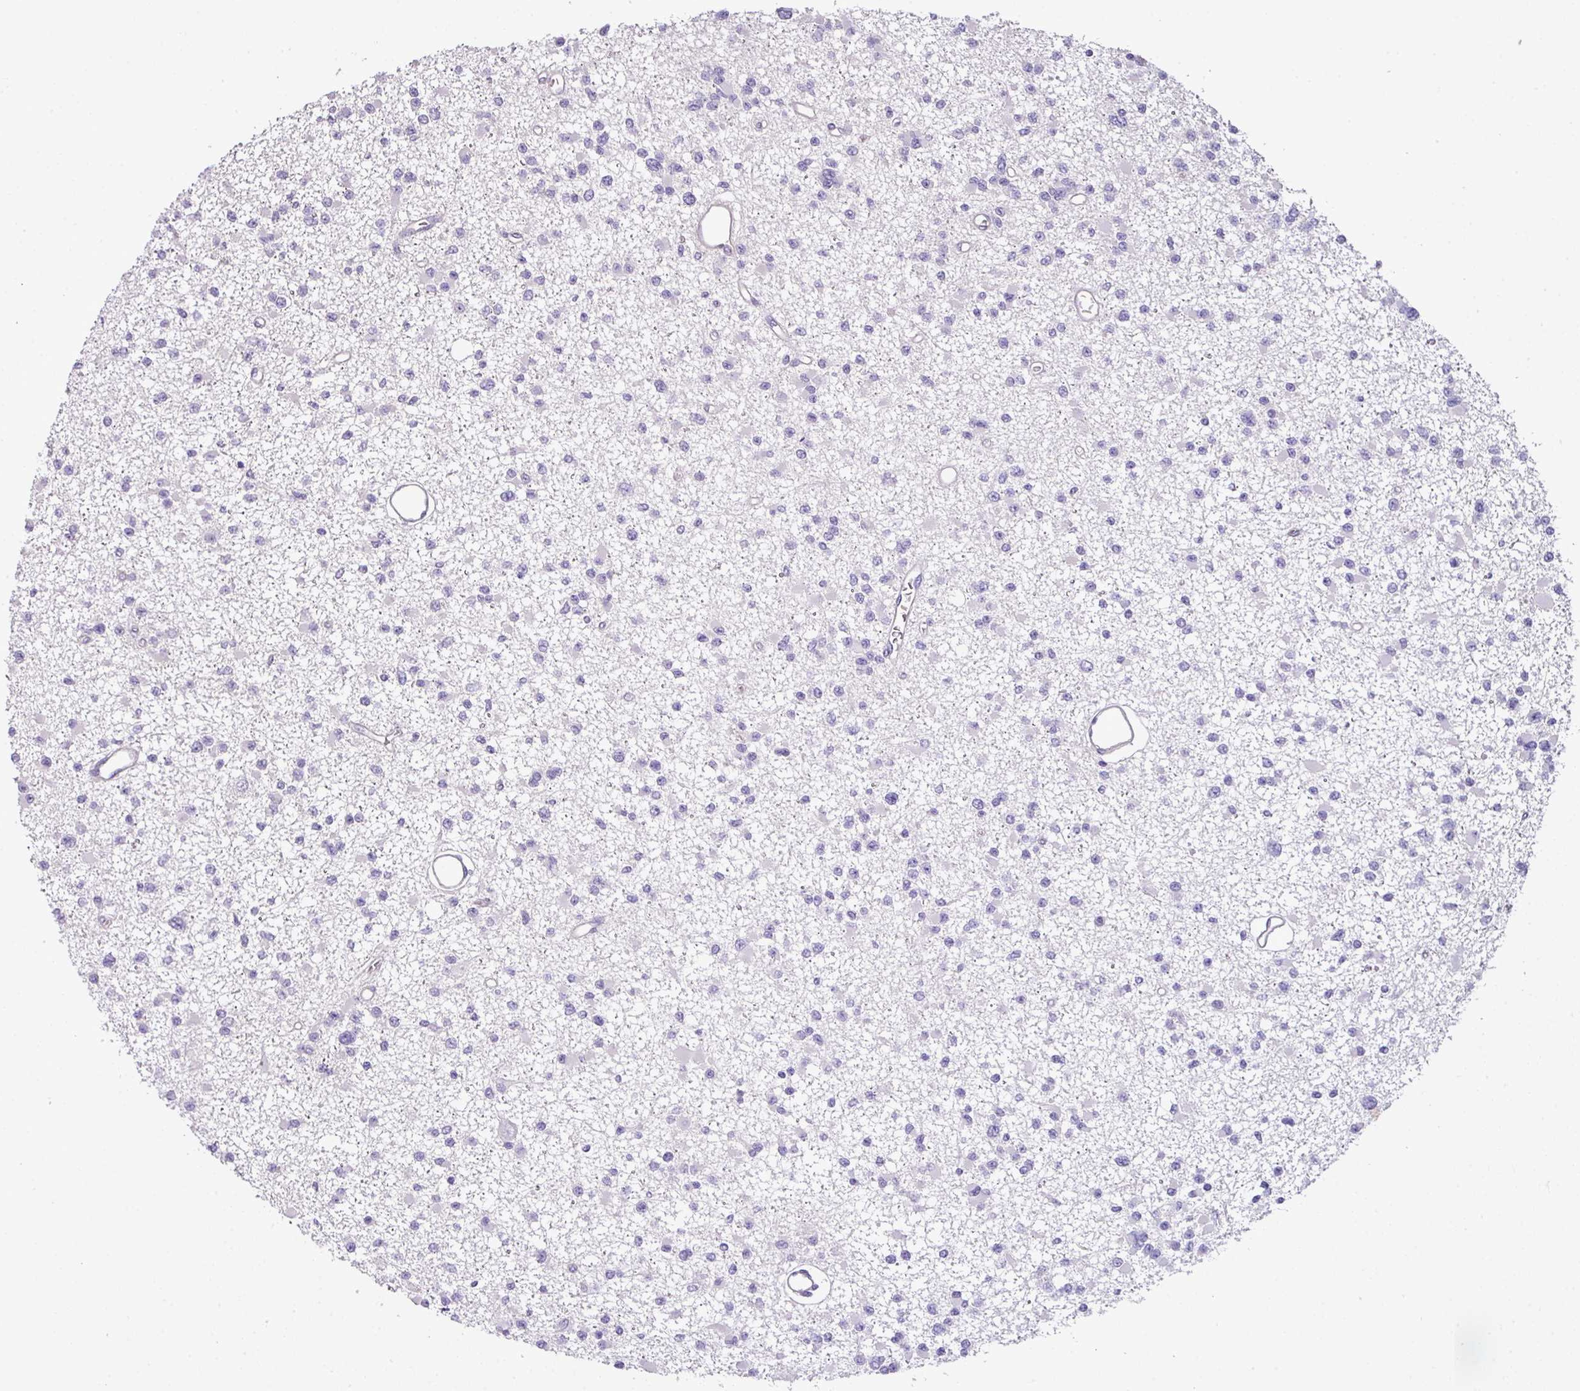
{"staining": {"intensity": "negative", "quantity": "none", "location": "none"}, "tissue": "glioma", "cell_type": "Tumor cells", "image_type": "cancer", "snomed": [{"axis": "morphology", "description": "Glioma, malignant, Low grade"}, {"axis": "topography", "description": "Brain"}], "caption": "An immunohistochemistry (IHC) photomicrograph of glioma is shown. There is no staining in tumor cells of glioma.", "gene": "PIK3R5", "patient": {"sex": "female", "age": 22}}